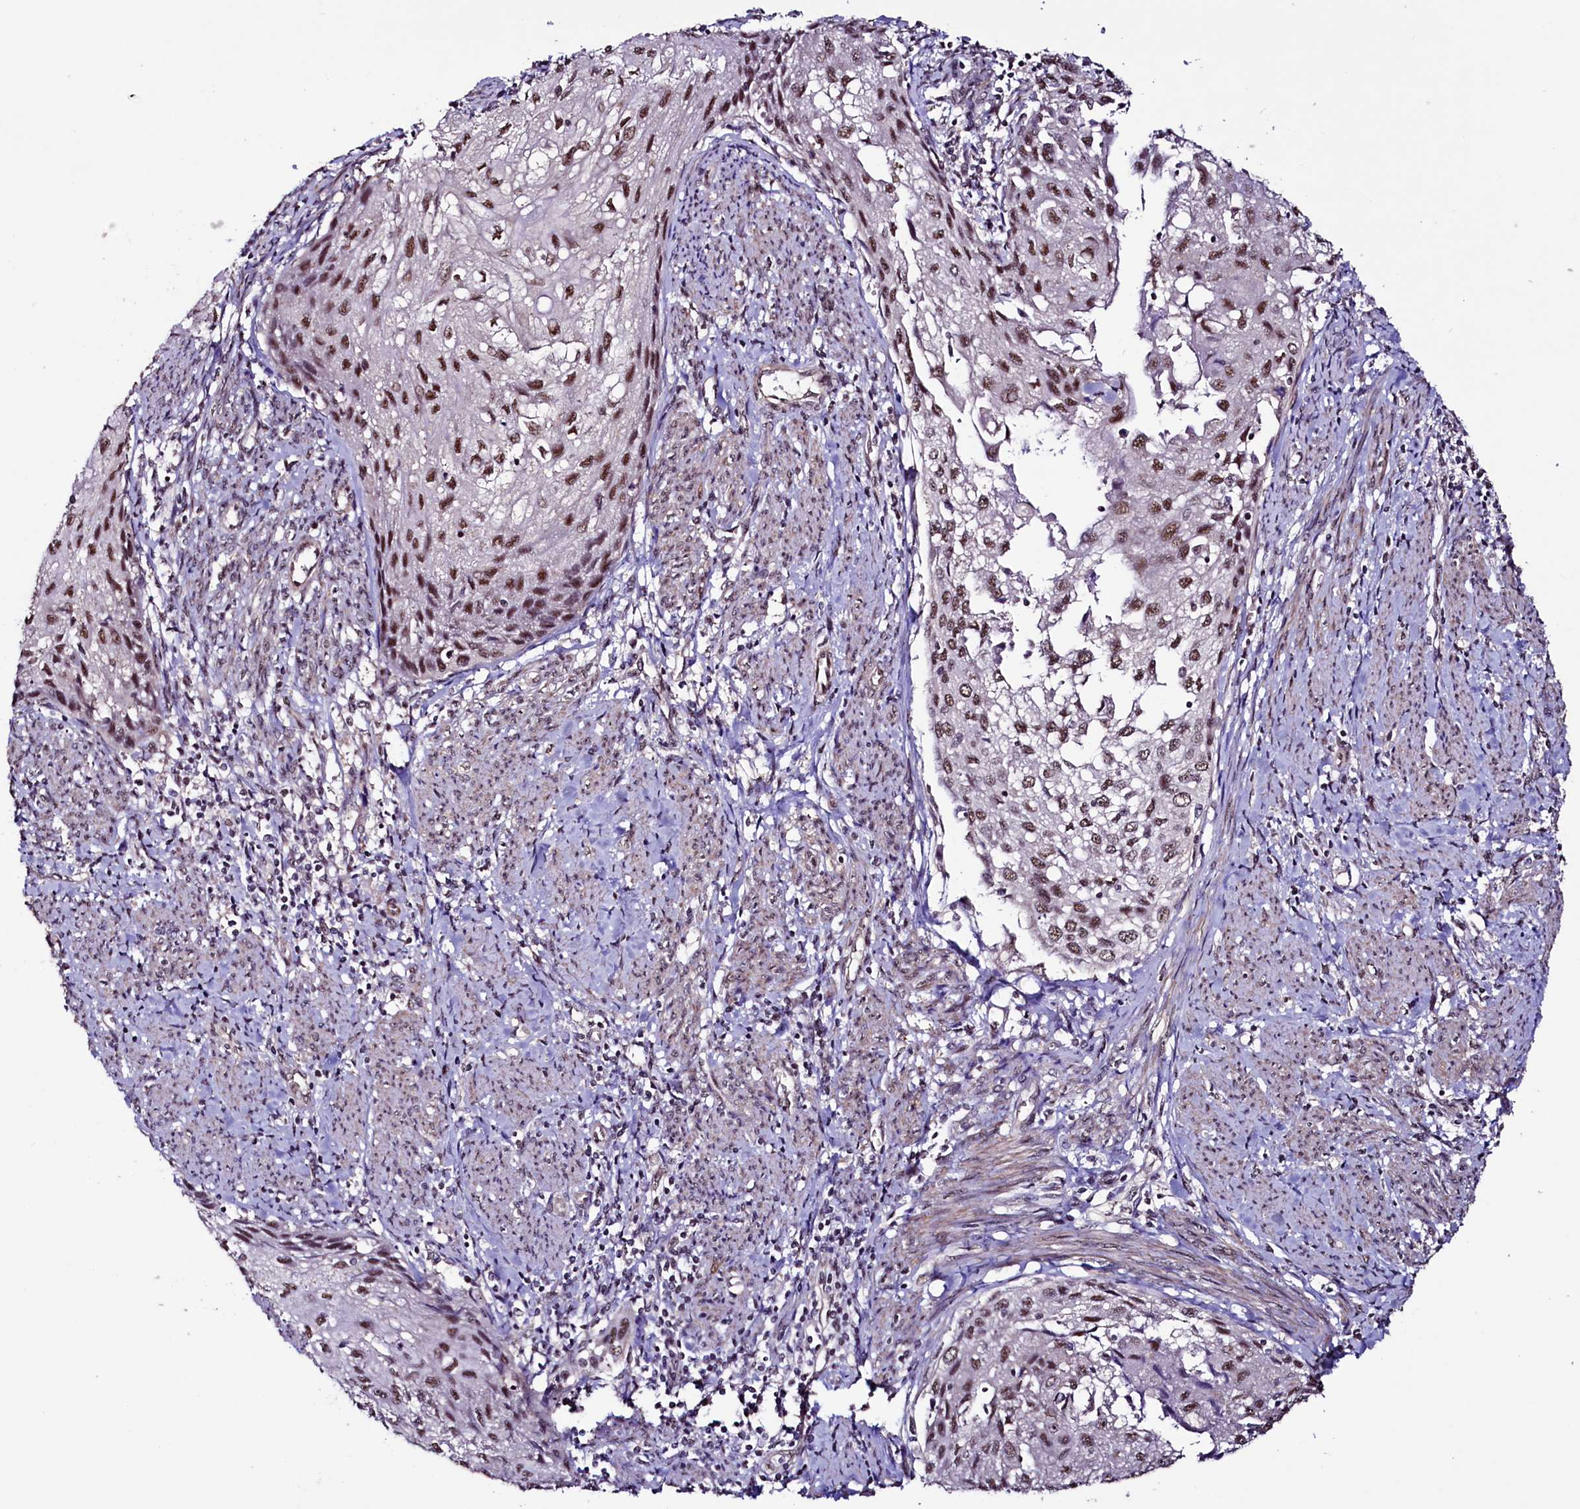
{"staining": {"intensity": "moderate", "quantity": ">75%", "location": "nuclear"}, "tissue": "cervical cancer", "cell_type": "Tumor cells", "image_type": "cancer", "snomed": [{"axis": "morphology", "description": "Squamous cell carcinoma, NOS"}, {"axis": "topography", "description": "Cervix"}], "caption": "Protein analysis of squamous cell carcinoma (cervical) tissue shows moderate nuclear staining in about >75% of tumor cells. The protein is stained brown, and the nuclei are stained in blue (DAB IHC with brightfield microscopy, high magnification).", "gene": "SFSWAP", "patient": {"sex": "female", "age": 67}}